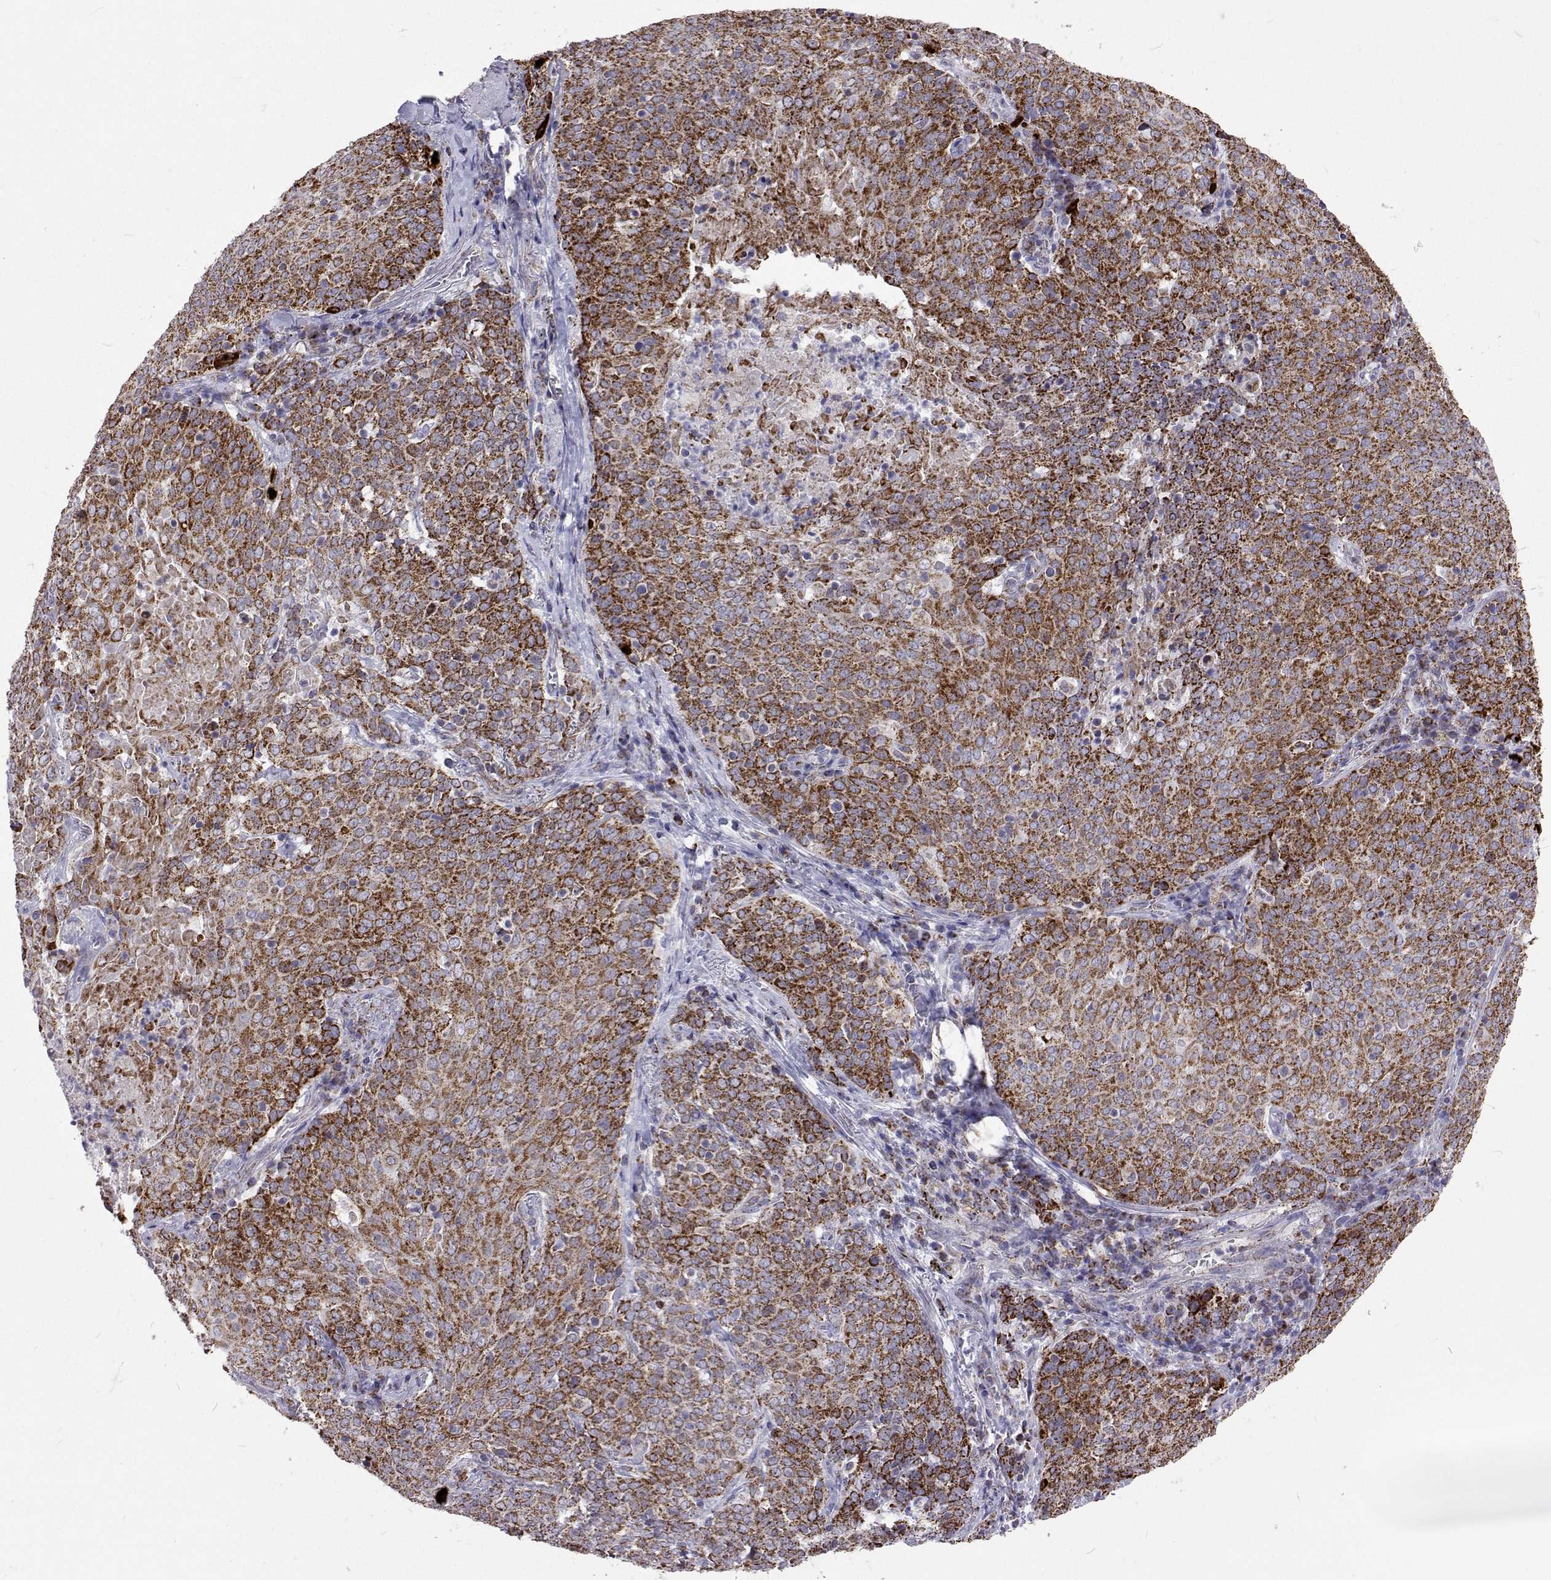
{"staining": {"intensity": "strong", "quantity": ">75%", "location": "cytoplasmic/membranous"}, "tissue": "lung cancer", "cell_type": "Tumor cells", "image_type": "cancer", "snomed": [{"axis": "morphology", "description": "Squamous cell carcinoma, NOS"}, {"axis": "topography", "description": "Lung"}], "caption": "Strong cytoplasmic/membranous staining for a protein is present in approximately >75% of tumor cells of squamous cell carcinoma (lung) using immunohistochemistry (IHC).", "gene": "MCCC2", "patient": {"sex": "male", "age": 82}}